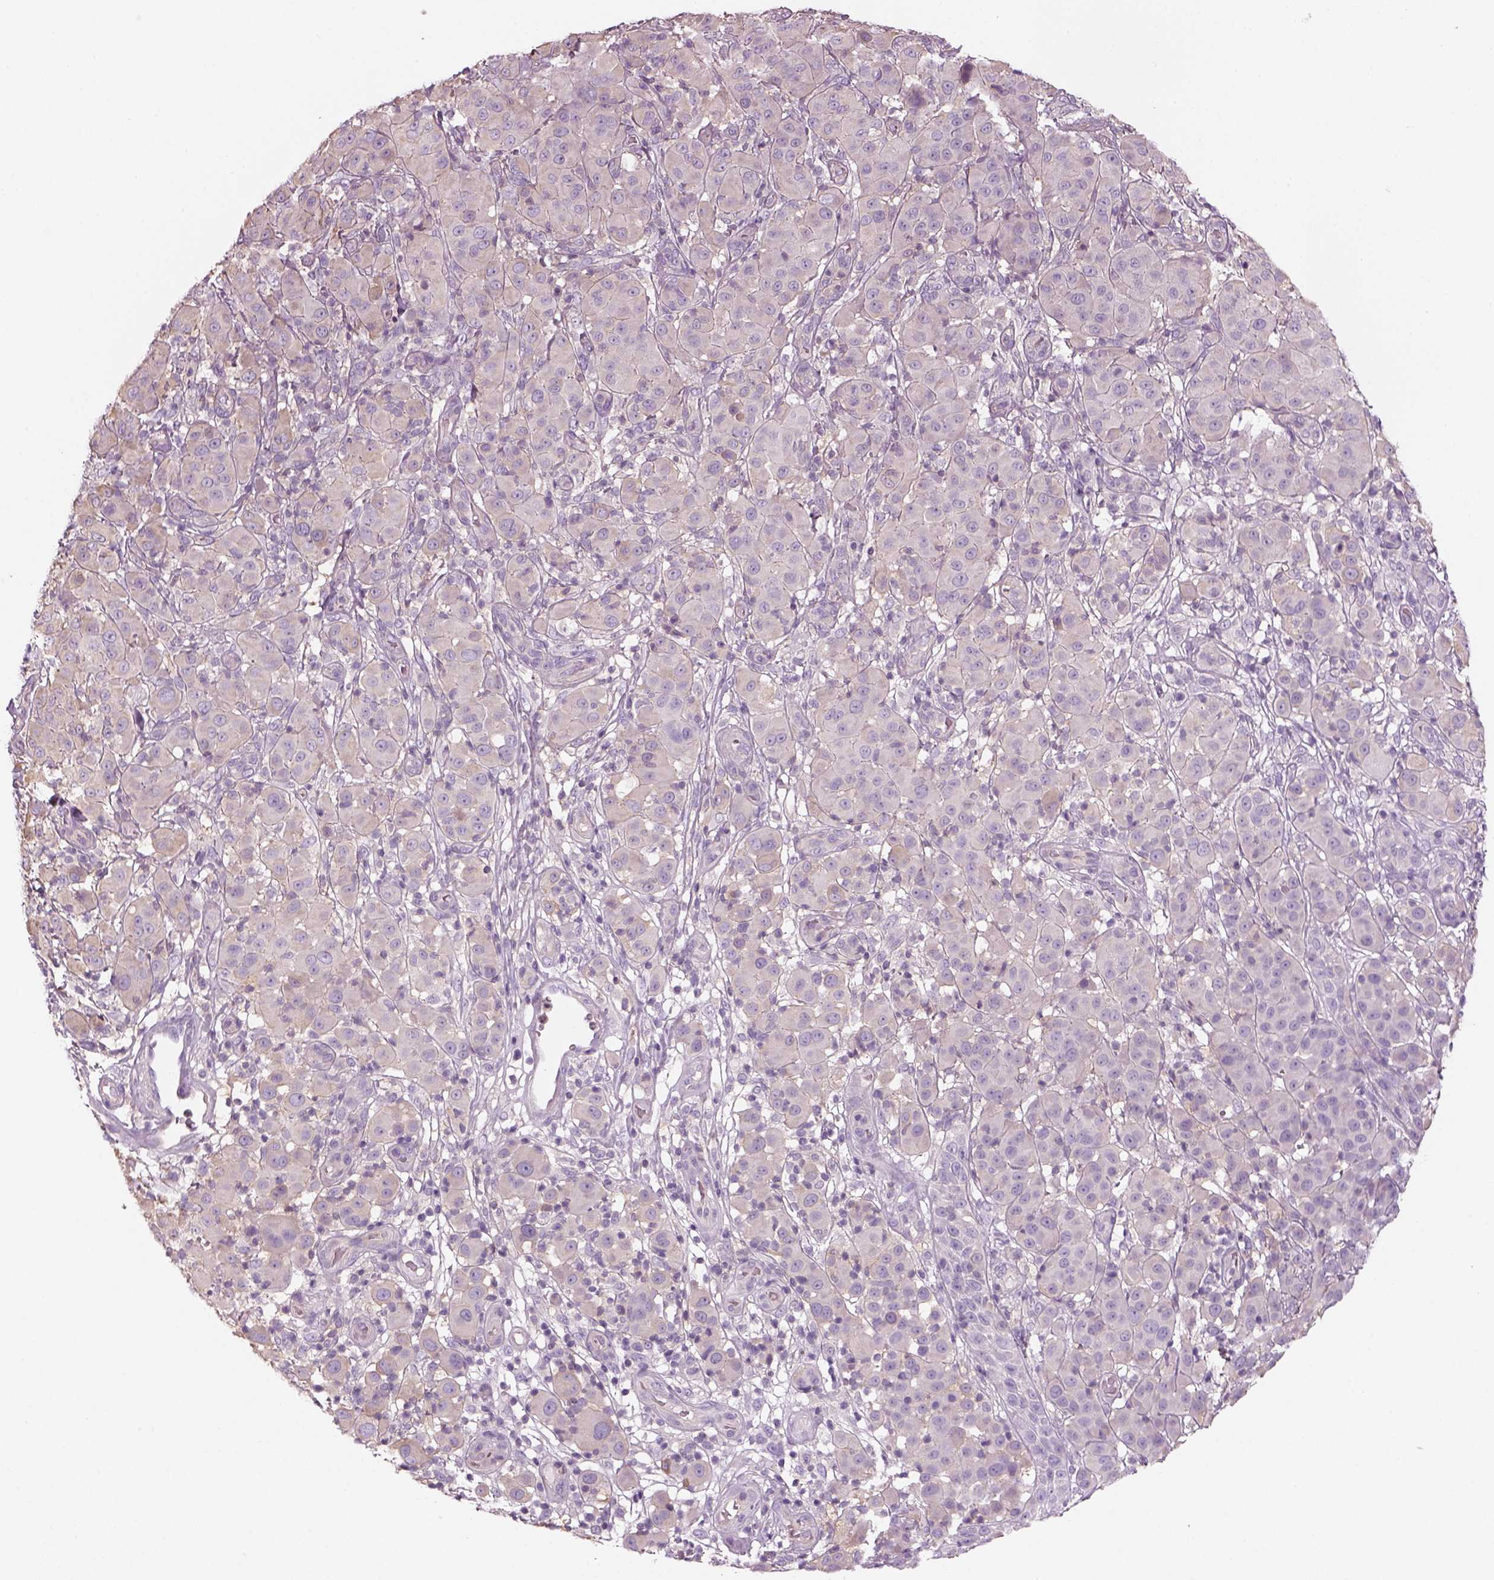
{"staining": {"intensity": "negative", "quantity": "none", "location": "none"}, "tissue": "melanoma", "cell_type": "Tumor cells", "image_type": "cancer", "snomed": [{"axis": "morphology", "description": "Malignant melanoma, NOS"}, {"axis": "topography", "description": "Skin"}], "caption": "The photomicrograph shows no staining of tumor cells in melanoma.", "gene": "SLC1A7", "patient": {"sex": "female", "age": 87}}